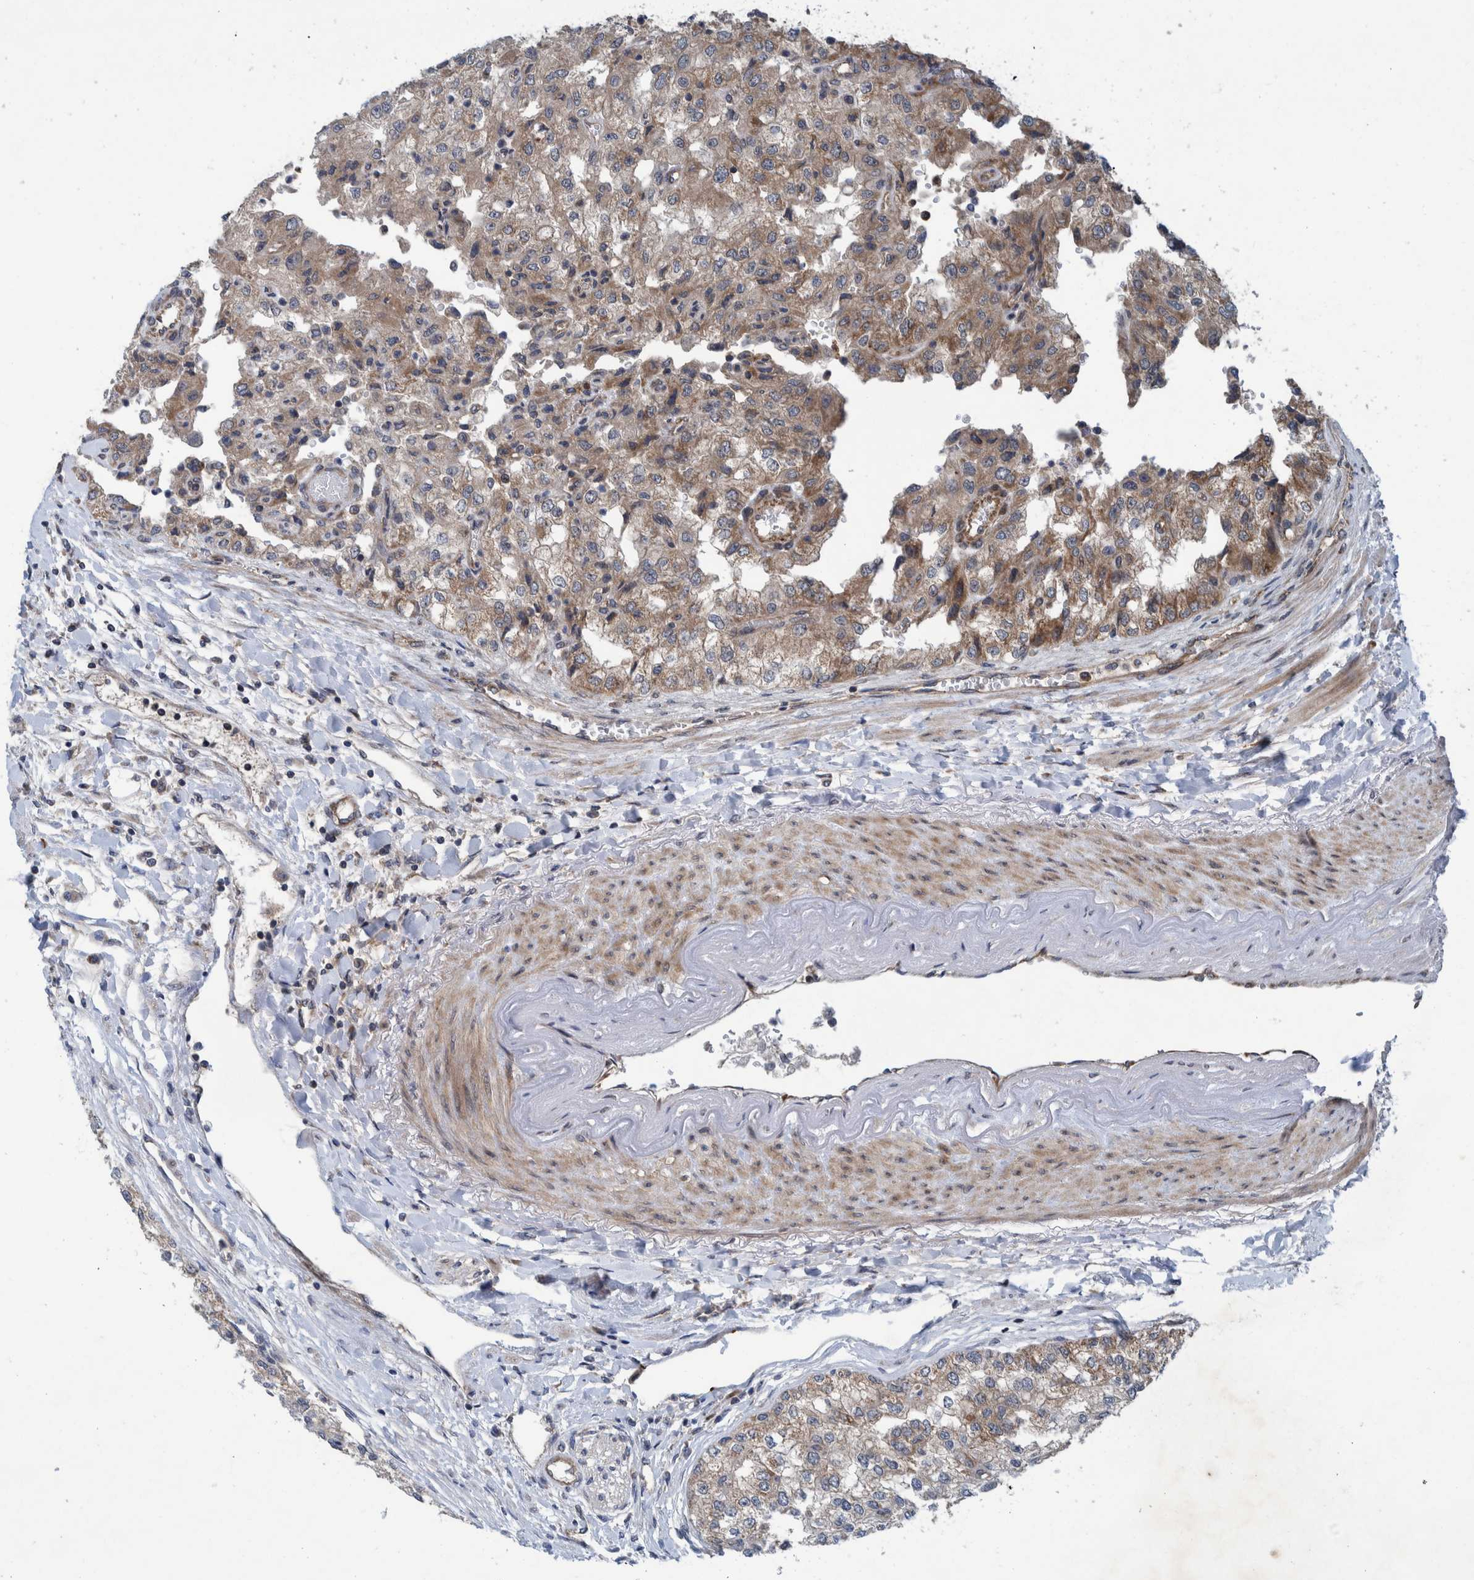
{"staining": {"intensity": "weak", "quantity": "25%-75%", "location": "cytoplasmic/membranous"}, "tissue": "renal cancer", "cell_type": "Tumor cells", "image_type": "cancer", "snomed": [{"axis": "morphology", "description": "Adenocarcinoma, NOS"}, {"axis": "topography", "description": "Kidney"}], "caption": "Human renal cancer stained for a protein (brown) displays weak cytoplasmic/membranous positive staining in about 25%-75% of tumor cells.", "gene": "MRPS7", "patient": {"sex": "female", "age": 54}}